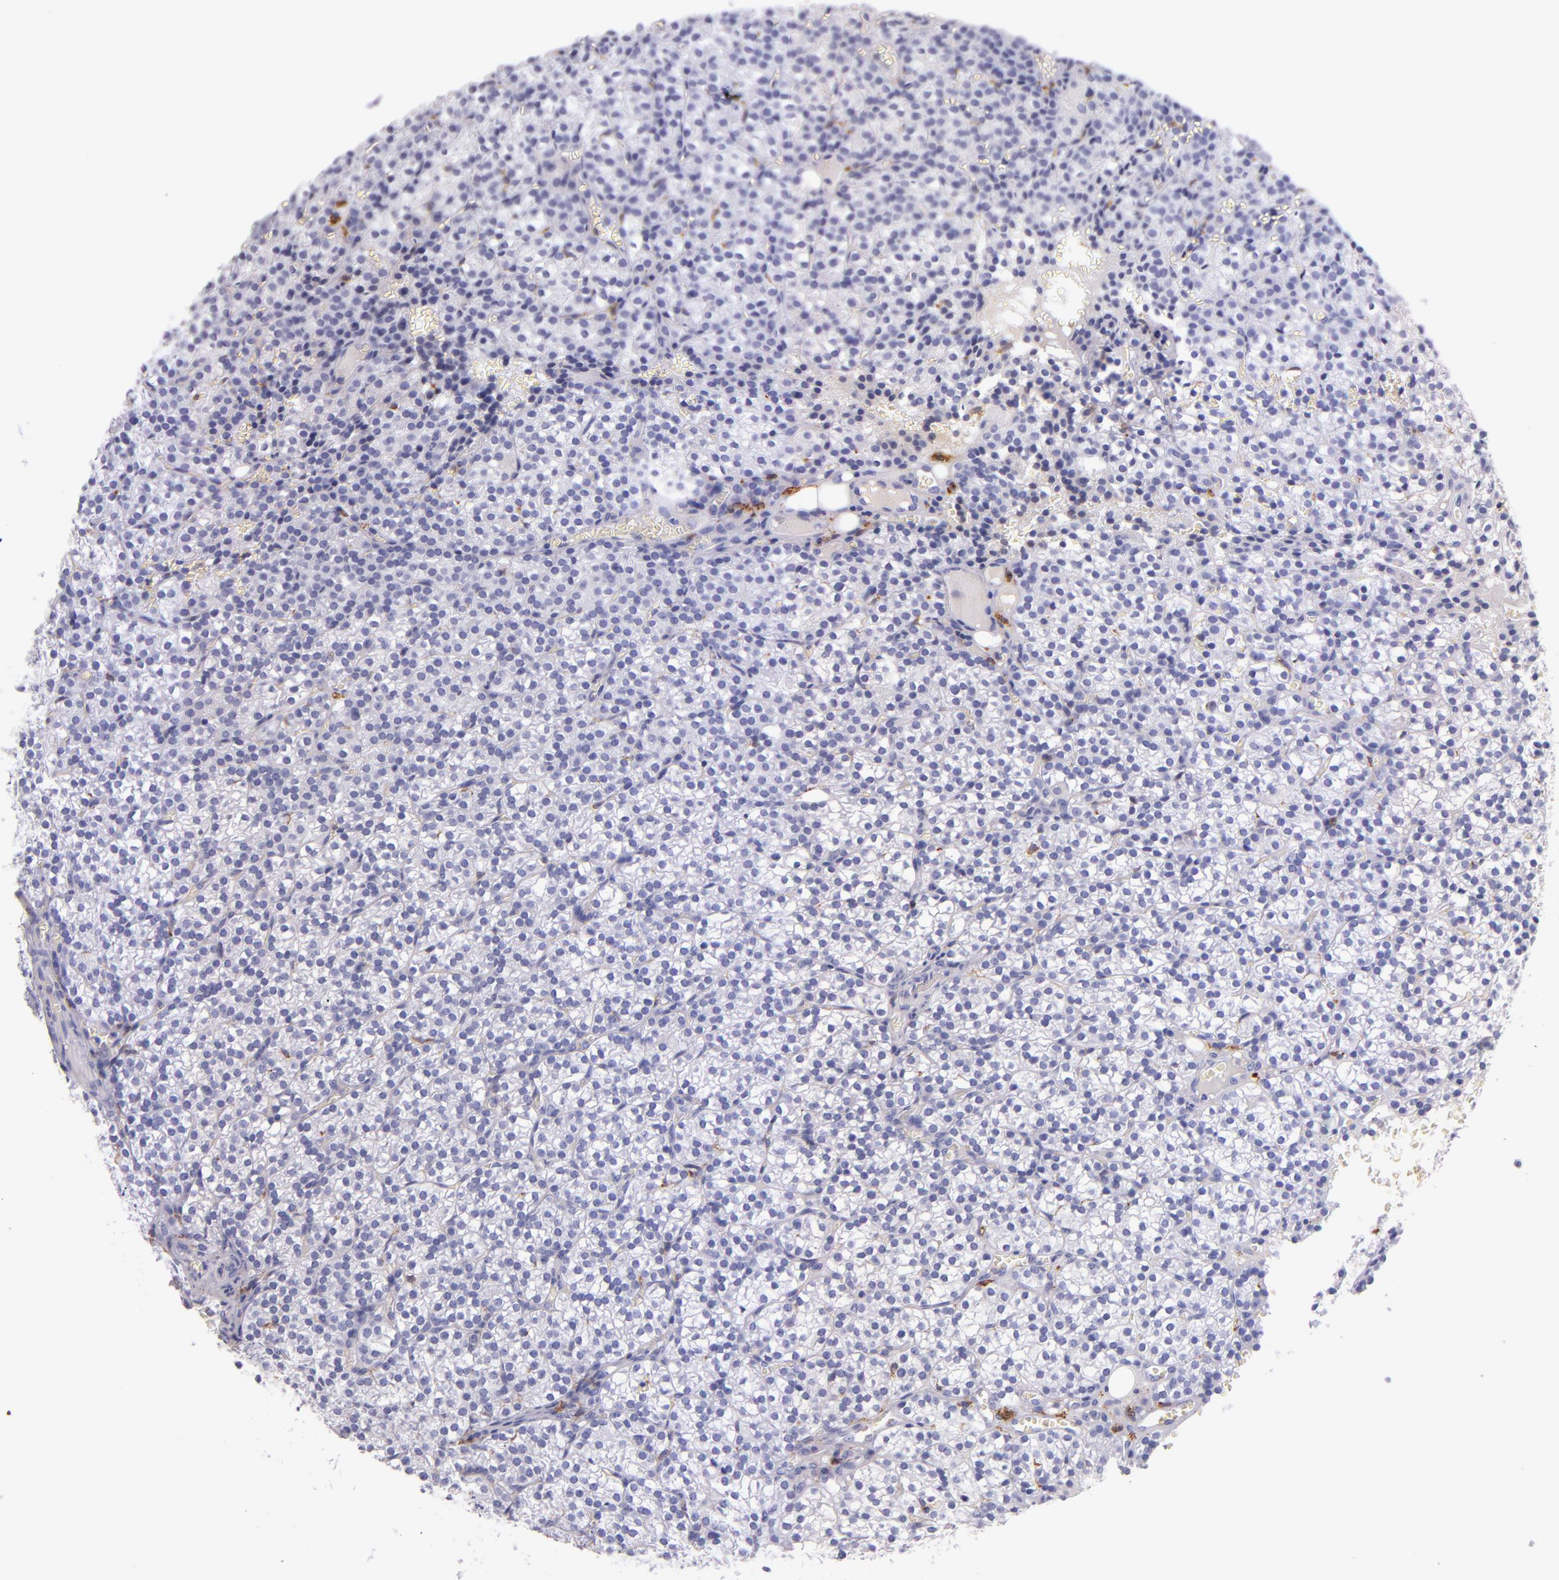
{"staining": {"intensity": "negative", "quantity": "none", "location": "none"}, "tissue": "parathyroid gland", "cell_type": "Glandular cells", "image_type": "normal", "snomed": [{"axis": "morphology", "description": "Normal tissue, NOS"}, {"axis": "topography", "description": "Parathyroid gland"}], "caption": "This is an IHC micrograph of benign human parathyroid gland. There is no staining in glandular cells.", "gene": "CD163", "patient": {"sex": "female", "age": 17}}